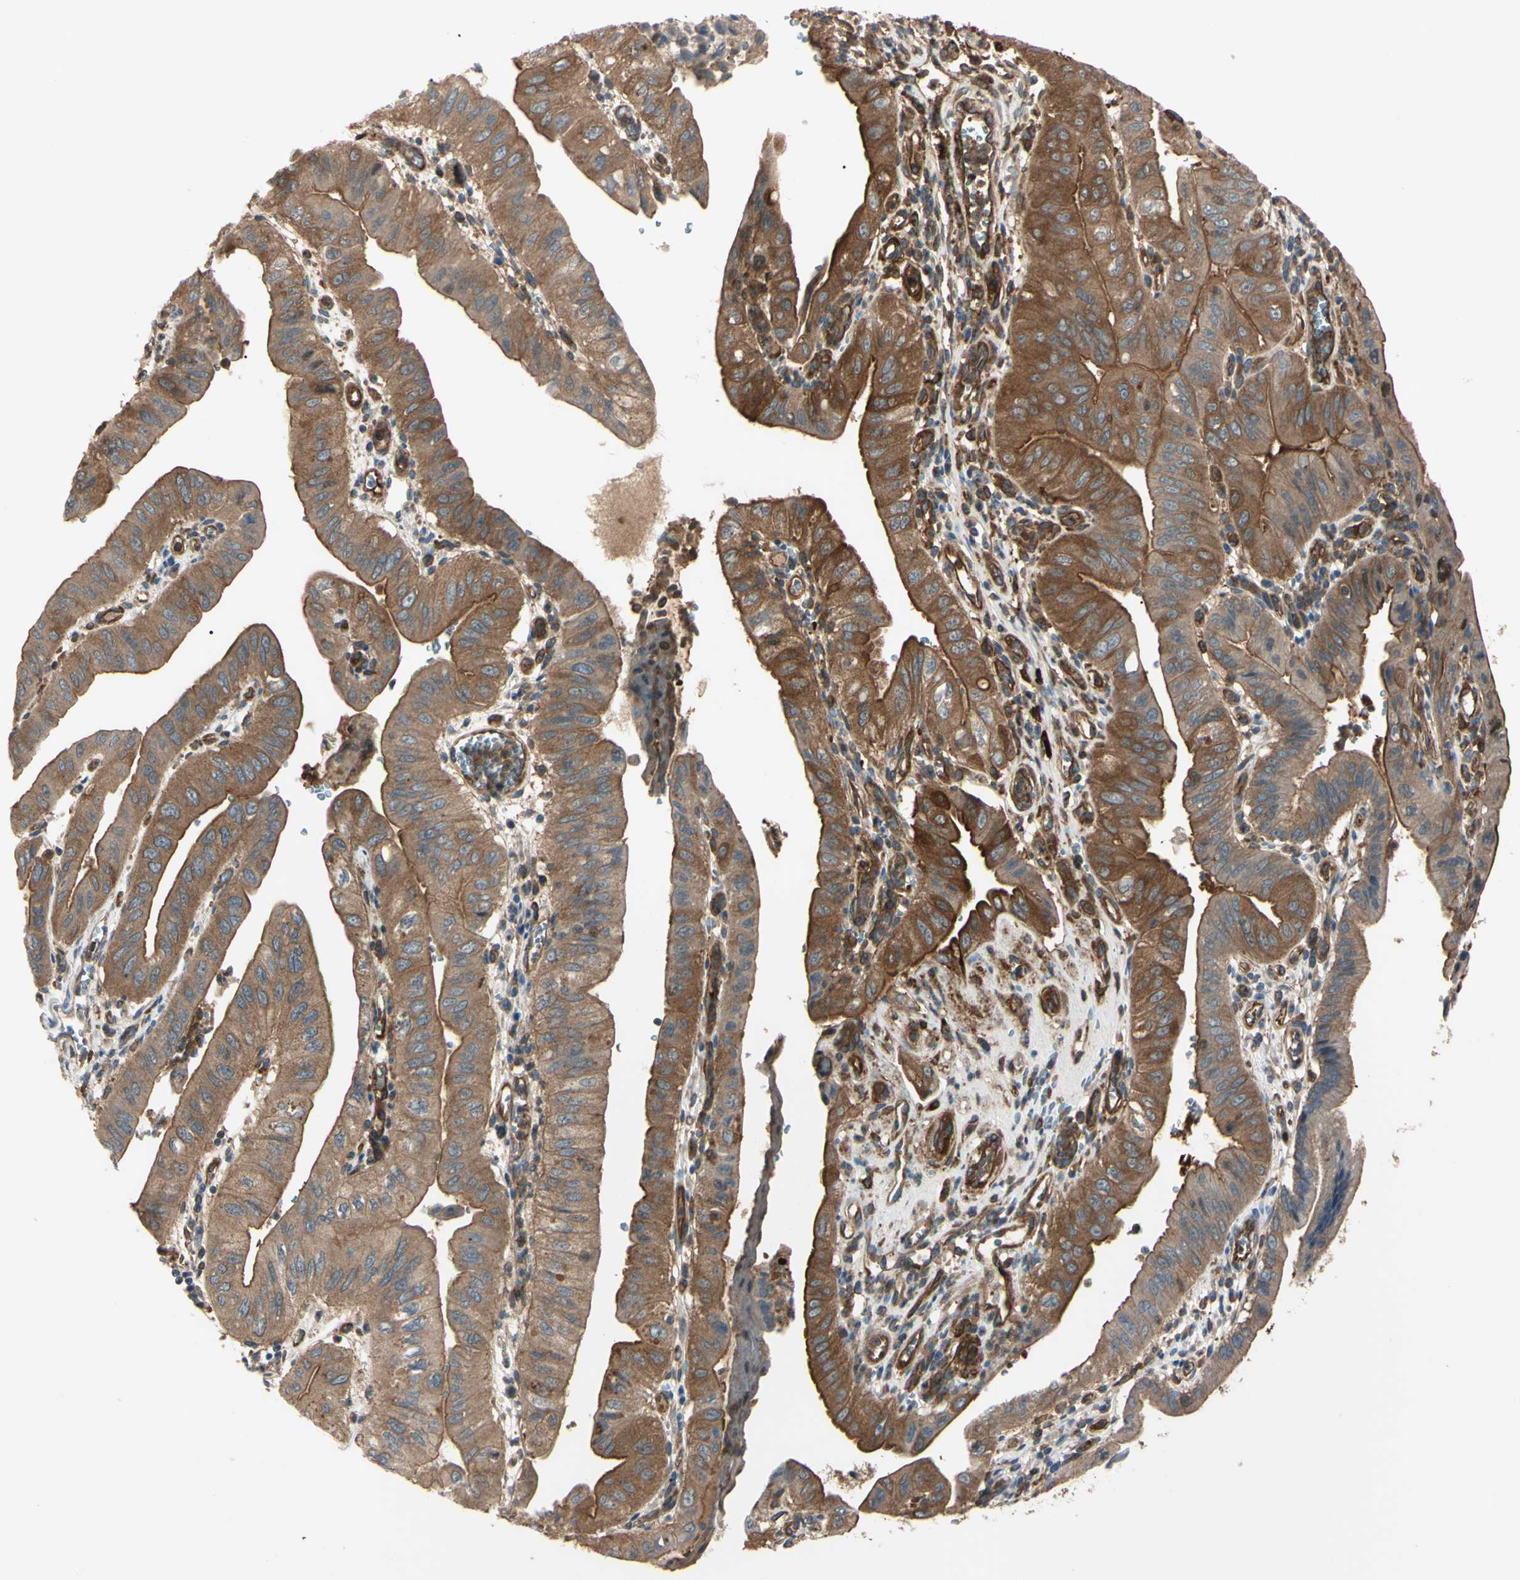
{"staining": {"intensity": "moderate", "quantity": ">75%", "location": "cytoplasmic/membranous"}, "tissue": "pancreatic cancer", "cell_type": "Tumor cells", "image_type": "cancer", "snomed": [{"axis": "morphology", "description": "Normal tissue, NOS"}, {"axis": "topography", "description": "Lymph node"}], "caption": "IHC (DAB (3,3'-diaminobenzidine)) staining of human pancreatic cancer shows moderate cytoplasmic/membranous protein expression in approximately >75% of tumor cells.", "gene": "PTPN12", "patient": {"sex": "male", "age": 50}}